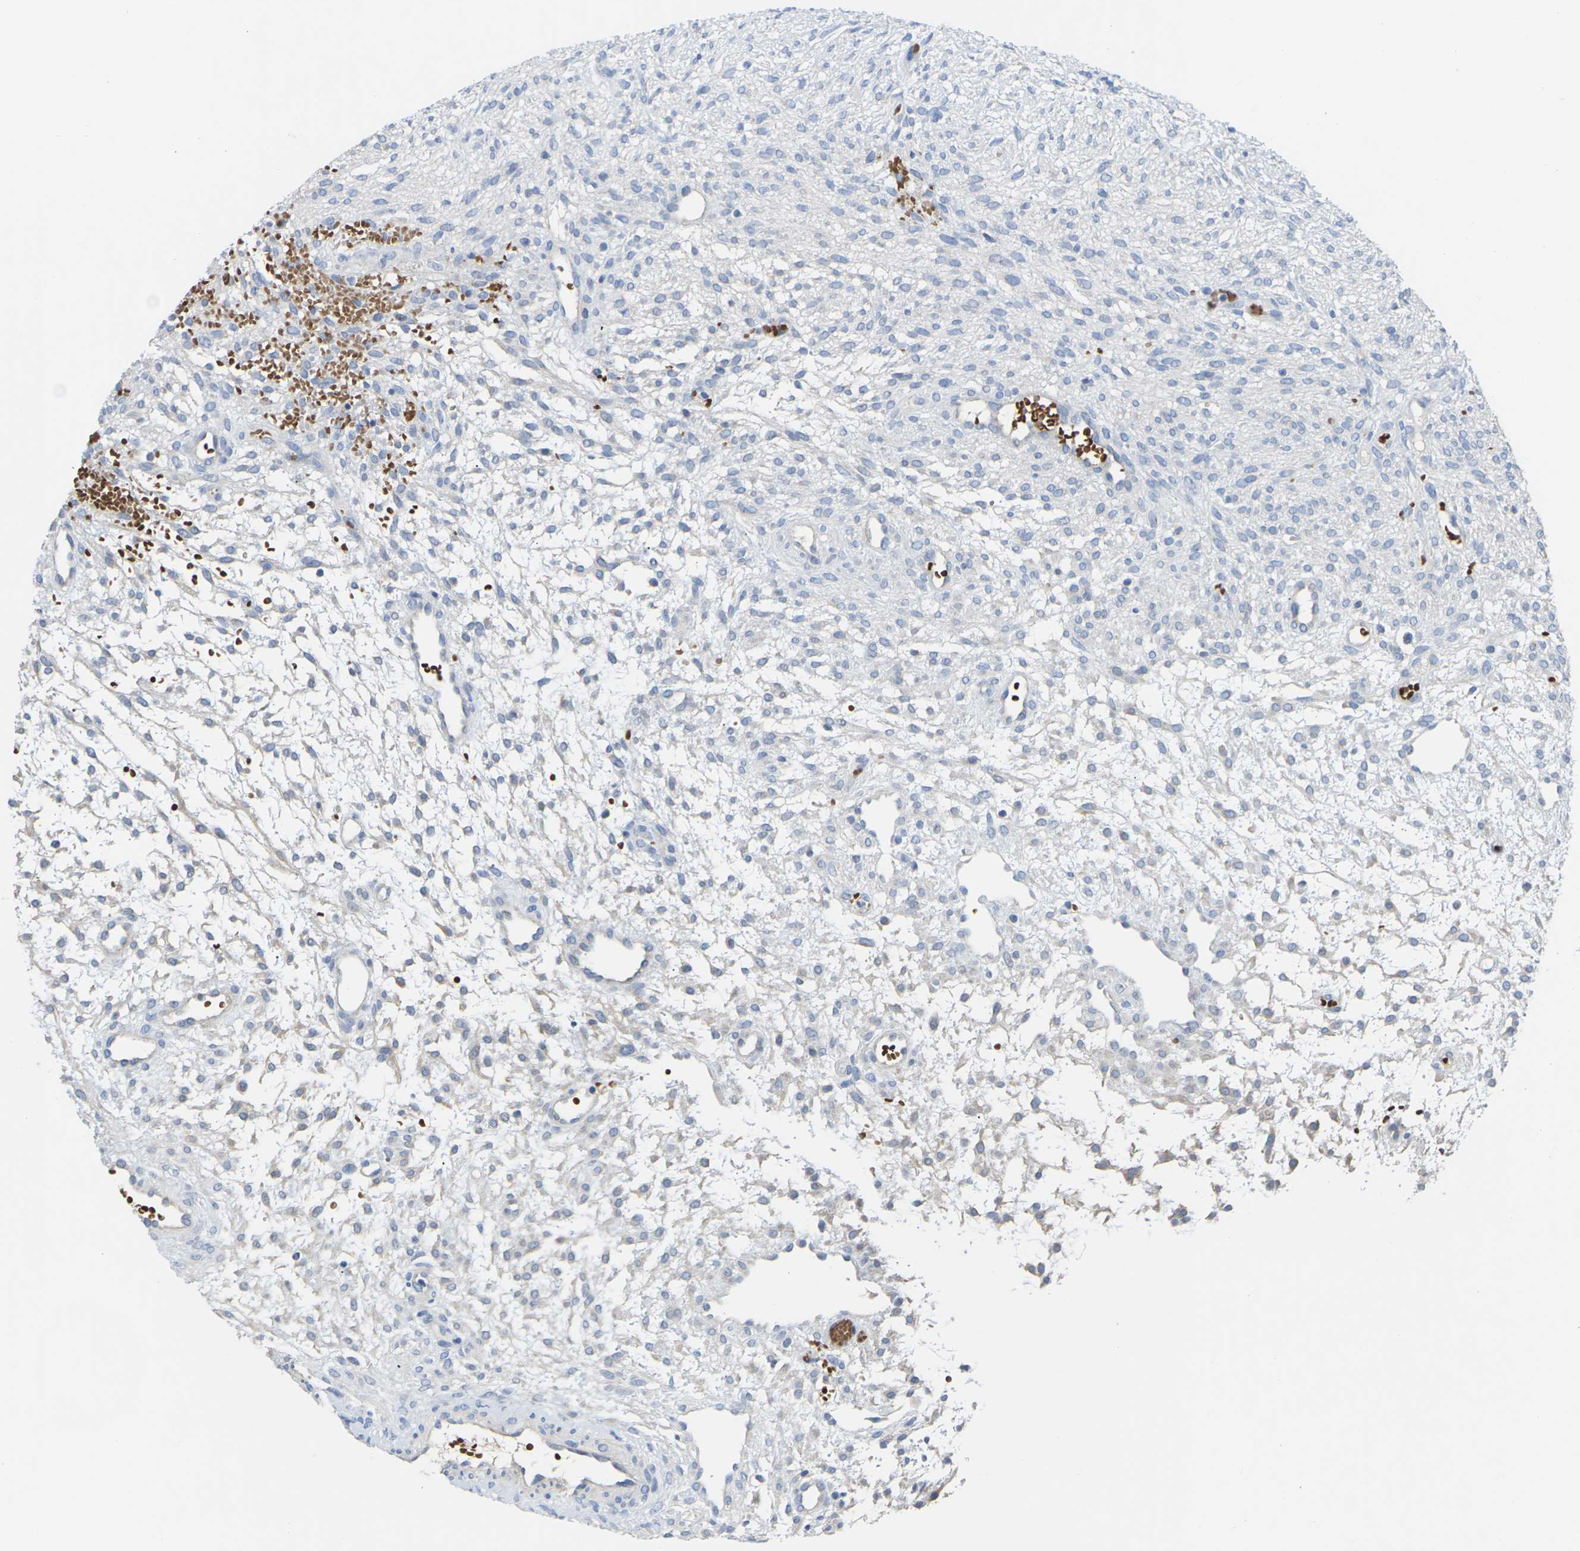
{"staining": {"intensity": "negative", "quantity": "none", "location": "none"}, "tissue": "ovary", "cell_type": "Ovarian stroma cells", "image_type": "normal", "snomed": [{"axis": "morphology", "description": "Normal tissue, NOS"}, {"axis": "morphology", "description": "Cyst, NOS"}, {"axis": "topography", "description": "Ovary"}], "caption": "This is an immunohistochemistry (IHC) image of unremarkable ovary. There is no staining in ovarian stroma cells.", "gene": "TMCO4", "patient": {"sex": "female", "age": 18}}